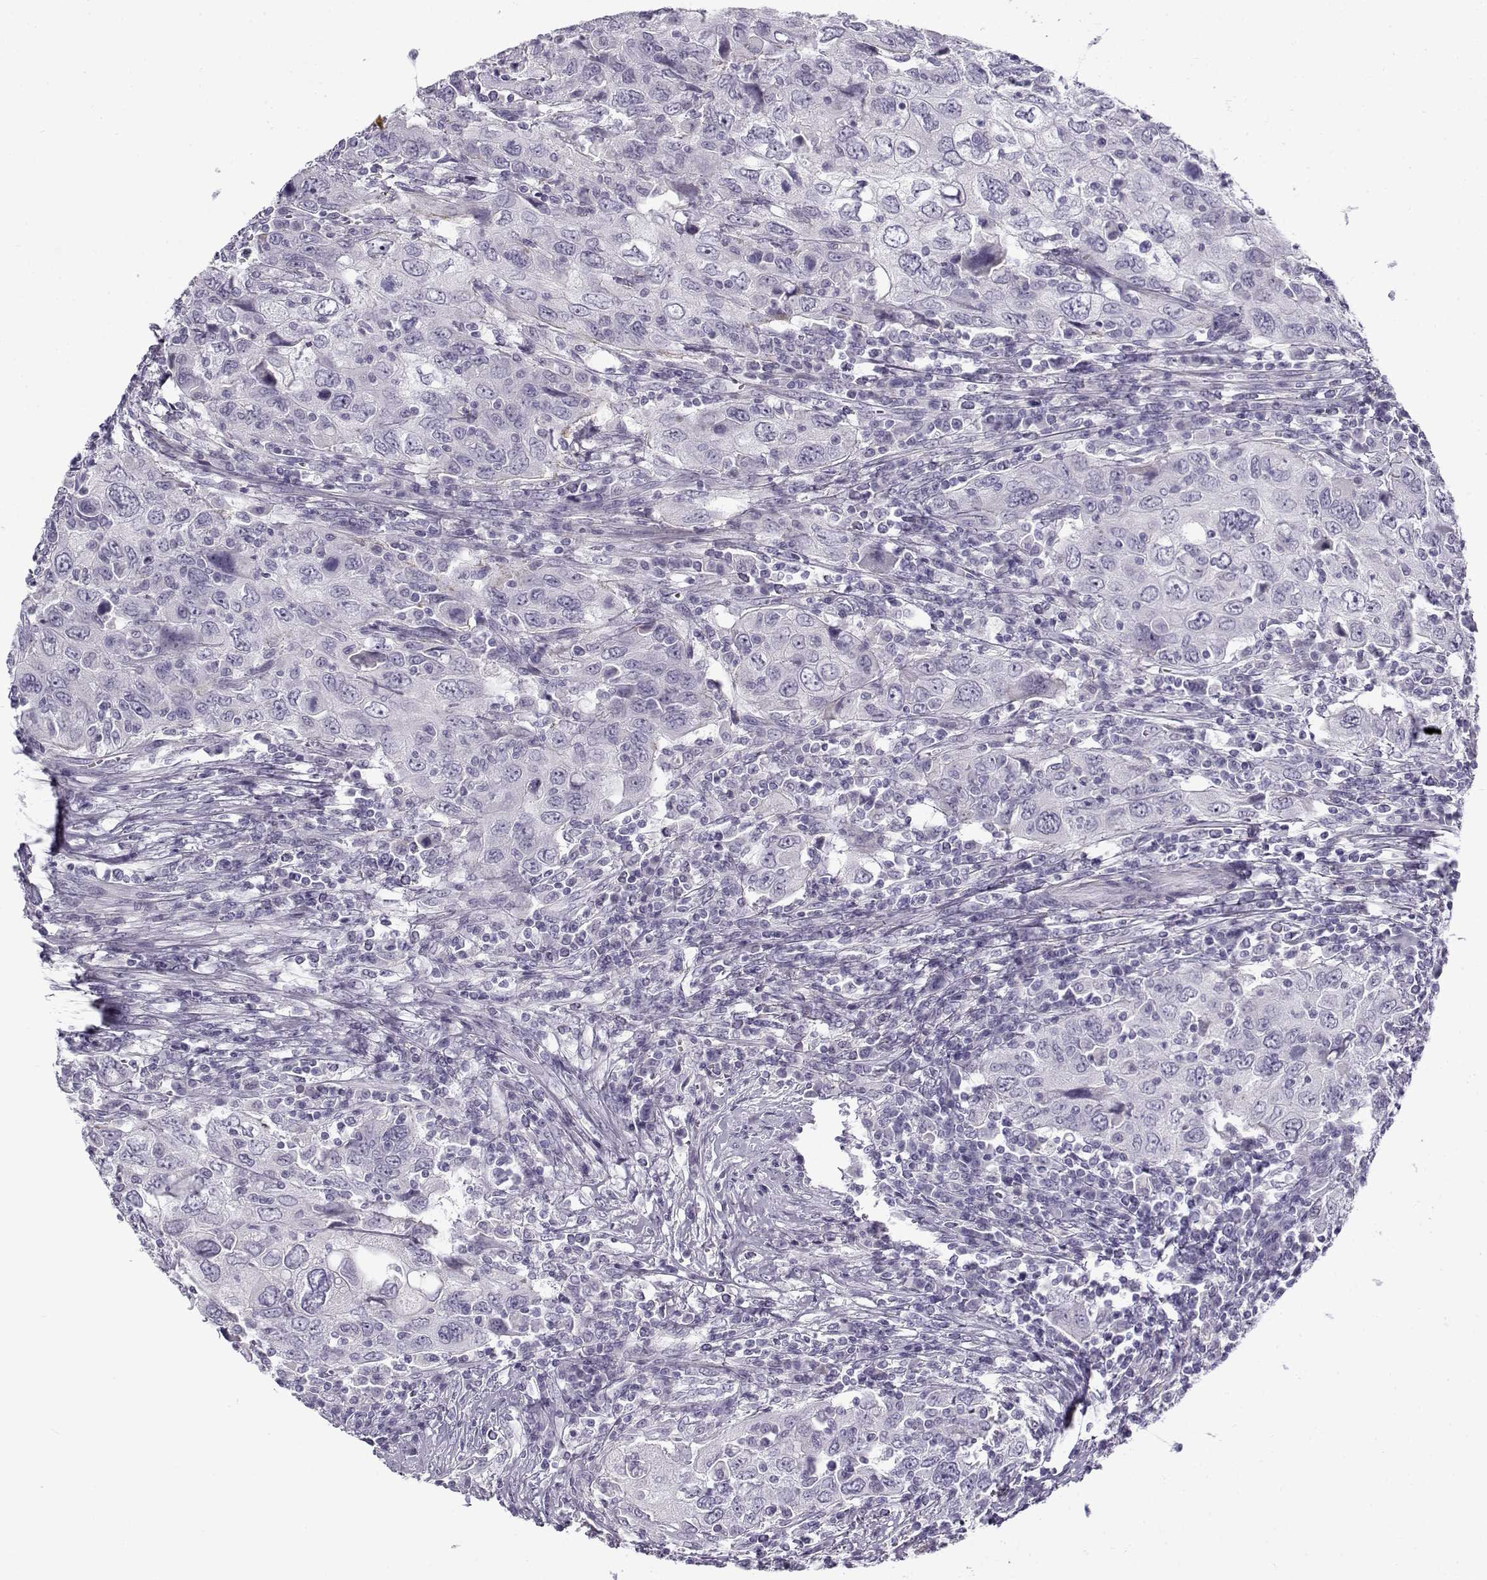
{"staining": {"intensity": "negative", "quantity": "none", "location": "none"}, "tissue": "urothelial cancer", "cell_type": "Tumor cells", "image_type": "cancer", "snomed": [{"axis": "morphology", "description": "Urothelial carcinoma, High grade"}, {"axis": "topography", "description": "Urinary bladder"}], "caption": "High power microscopy histopathology image of an immunohistochemistry histopathology image of urothelial cancer, revealing no significant expression in tumor cells.", "gene": "GTSF1L", "patient": {"sex": "male", "age": 76}}